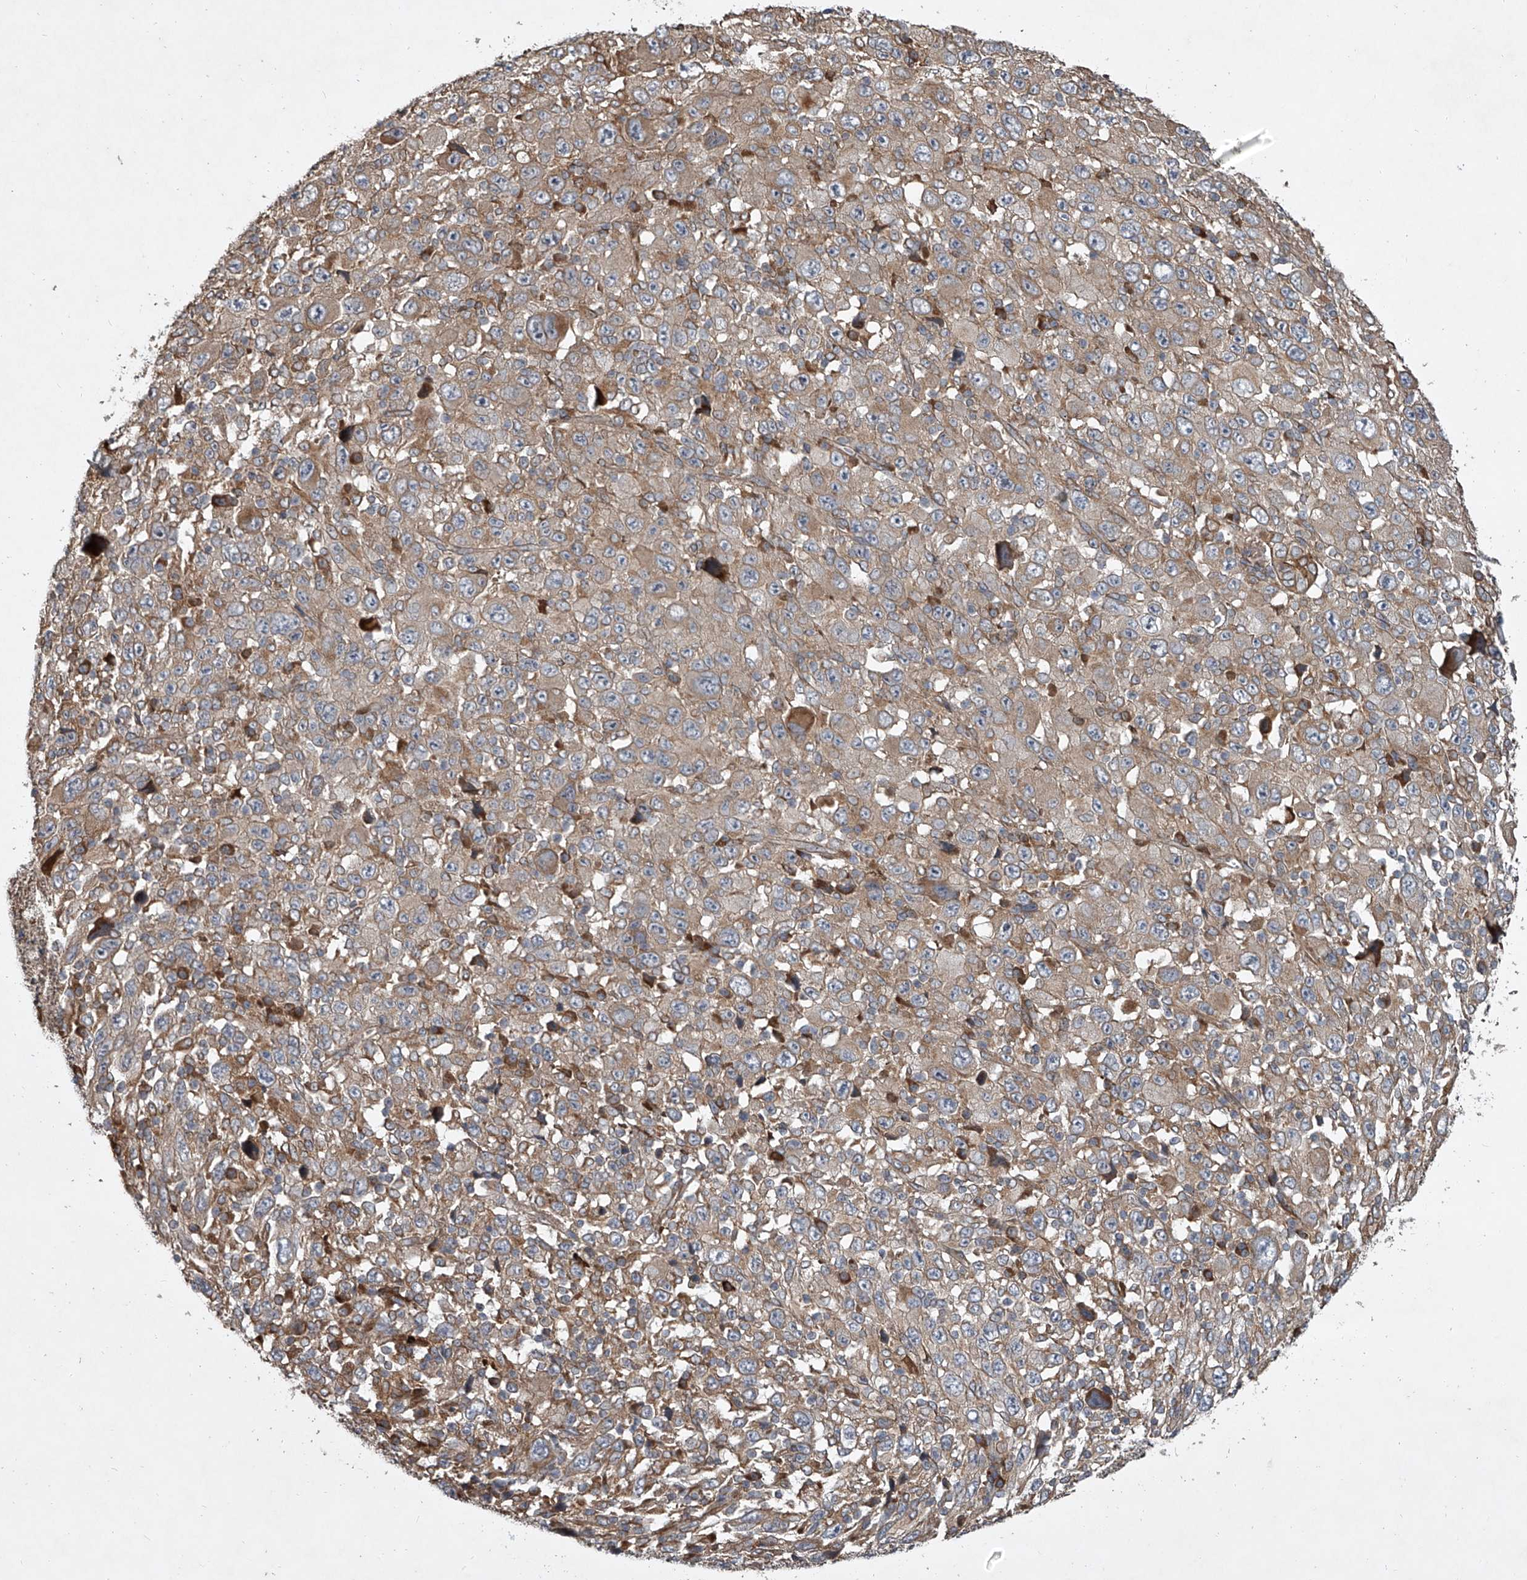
{"staining": {"intensity": "weak", "quantity": ">75%", "location": "cytoplasmic/membranous"}, "tissue": "melanoma", "cell_type": "Tumor cells", "image_type": "cancer", "snomed": [{"axis": "morphology", "description": "Malignant melanoma, Metastatic site"}, {"axis": "topography", "description": "Skin"}], "caption": "Melanoma stained with DAB IHC reveals low levels of weak cytoplasmic/membranous positivity in about >75% of tumor cells.", "gene": "EVA1C", "patient": {"sex": "female", "age": 56}}